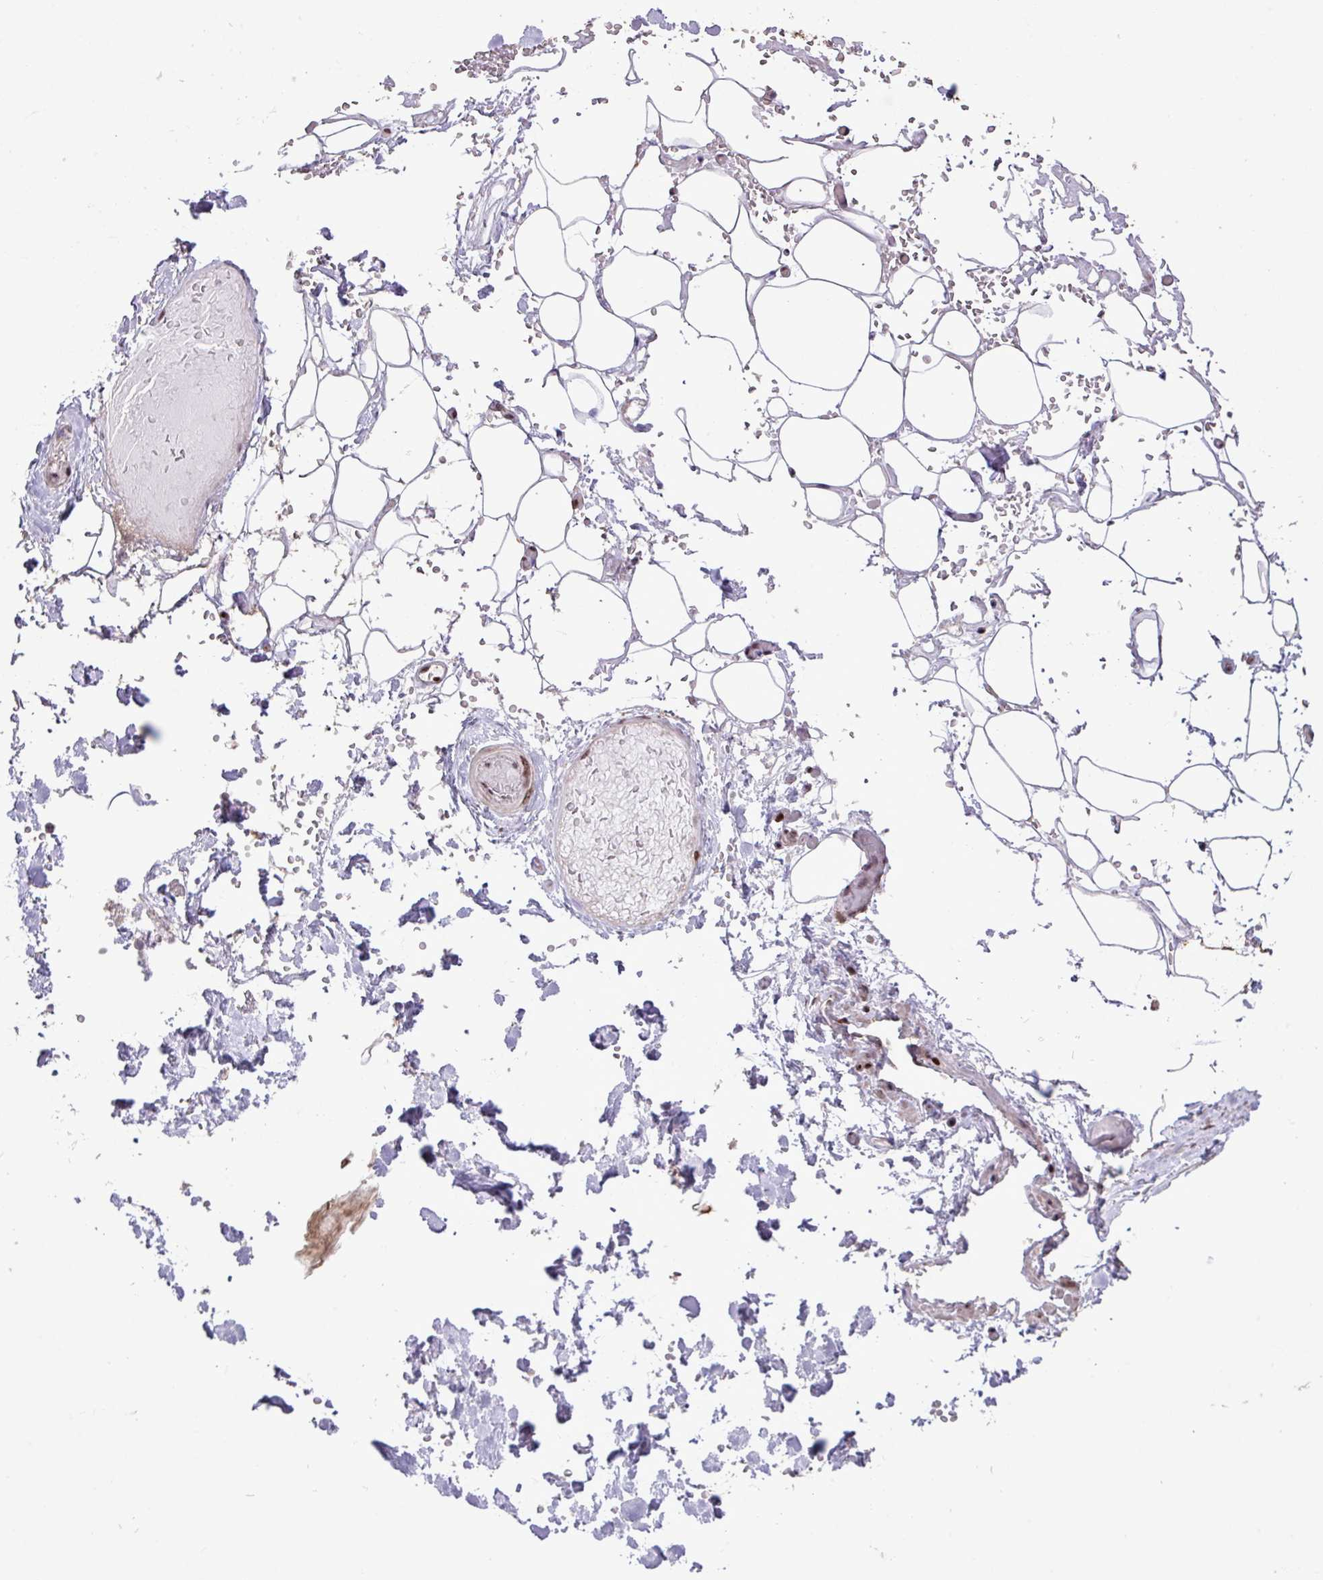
{"staining": {"intensity": "negative", "quantity": "none", "location": "none"}, "tissue": "adipose tissue", "cell_type": "Adipocytes", "image_type": "normal", "snomed": [{"axis": "morphology", "description": "Normal tissue, NOS"}, {"axis": "topography", "description": "Salivary gland"}, {"axis": "topography", "description": "Peripheral nerve tissue"}], "caption": "DAB (3,3'-diaminobenzidine) immunohistochemical staining of normal adipose tissue demonstrates no significant positivity in adipocytes.", "gene": "ZNF709", "patient": {"sex": "male", "age": 38}}